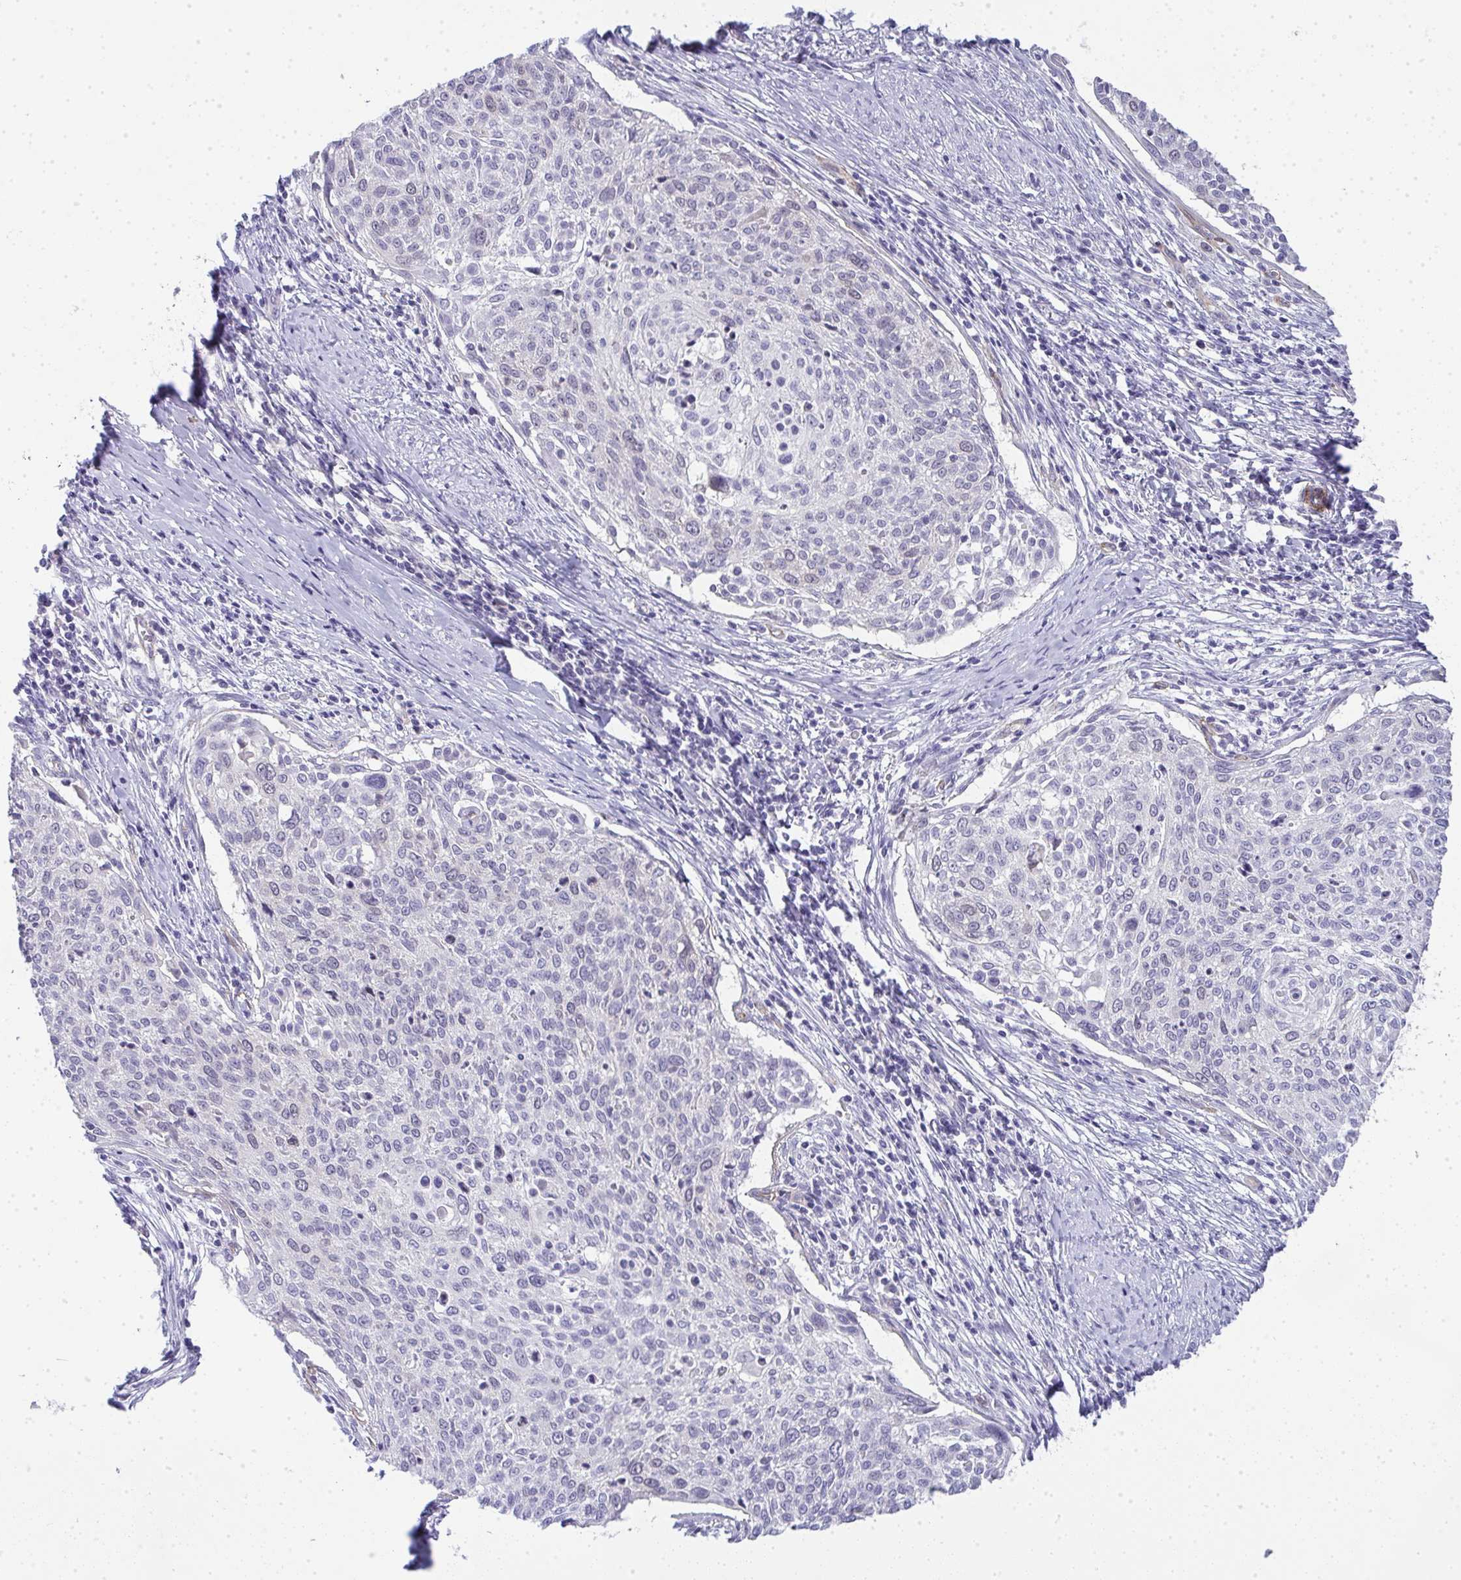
{"staining": {"intensity": "weak", "quantity": "<25%", "location": "nuclear"}, "tissue": "cervical cancer", "cell_type": "Tumor cells", "image_type": "cancer", "snomed": [{"axis": "morphology", "description": "Squamous cell carcinoma, NOS"}, {"axis": "topography", "description": "Cervix"}], "caption": "Tumor cells show no significant protein positivity in cervical cancer (squamous cell carcinoma). (DAB (3,3'-diaminobenzidine) immunohistochemistry visualized using brightfield microscopy, high magnification).", "gene": "UBE2S", "patient": {"sex": "female", "age": 49}}